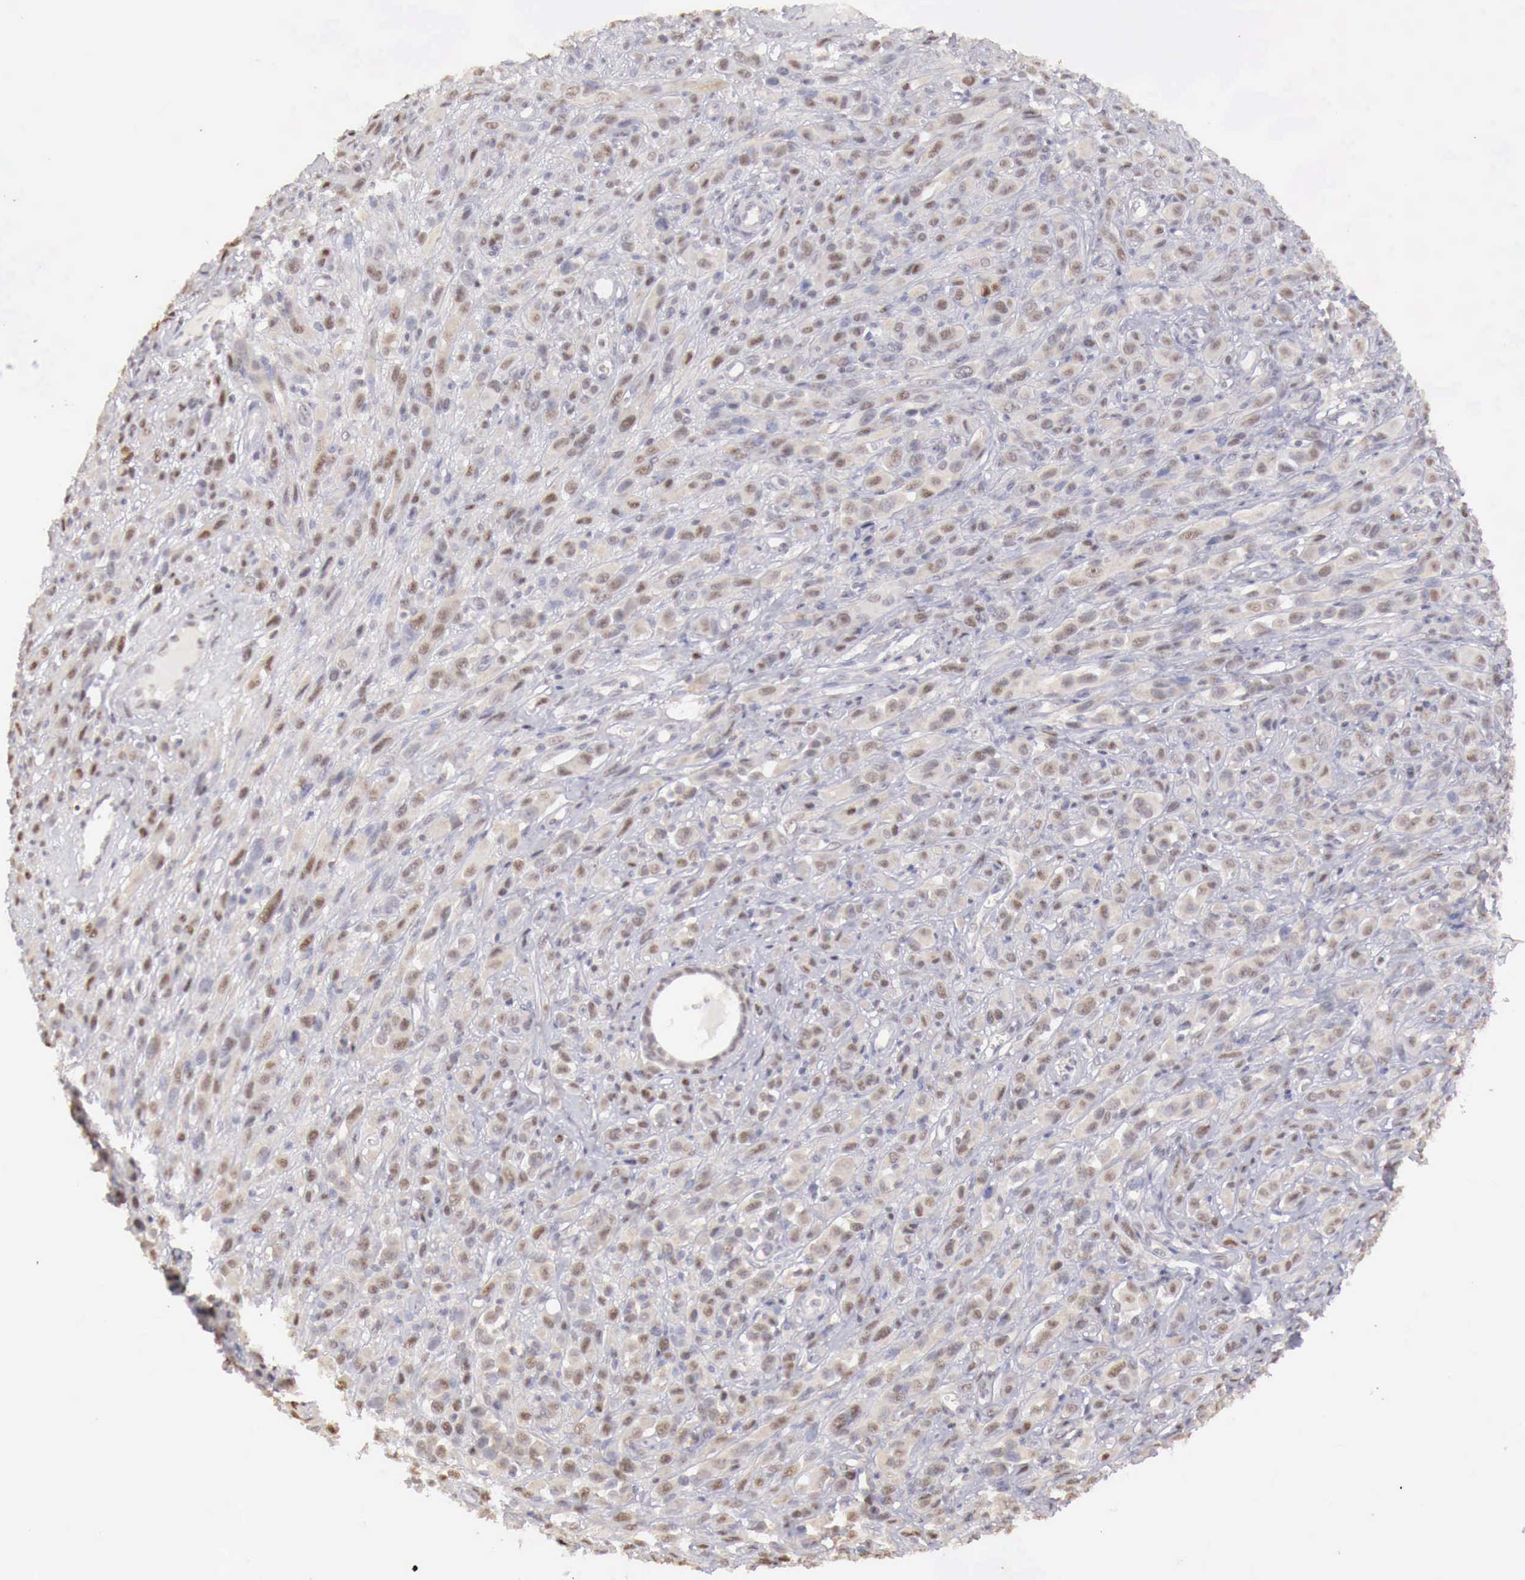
{"staining": {"intensity": "weak", "quantity": "<25%", "location": "nuclear"}, "tissue": "melanoma", "cell_type": "Tumor cells", "image_type": "cancer", "snomed": [{"axis": "morphology", "description": "Malignant melanoma, NOS"}, {"axis": "topography", "description": "Skin"}], "caption": "IHC image of melanoma stained for a protein (brown), which reveals no staining in tumor cells.", "gene": "UBA1", "patient": {"sex": "male", "age": 51}}